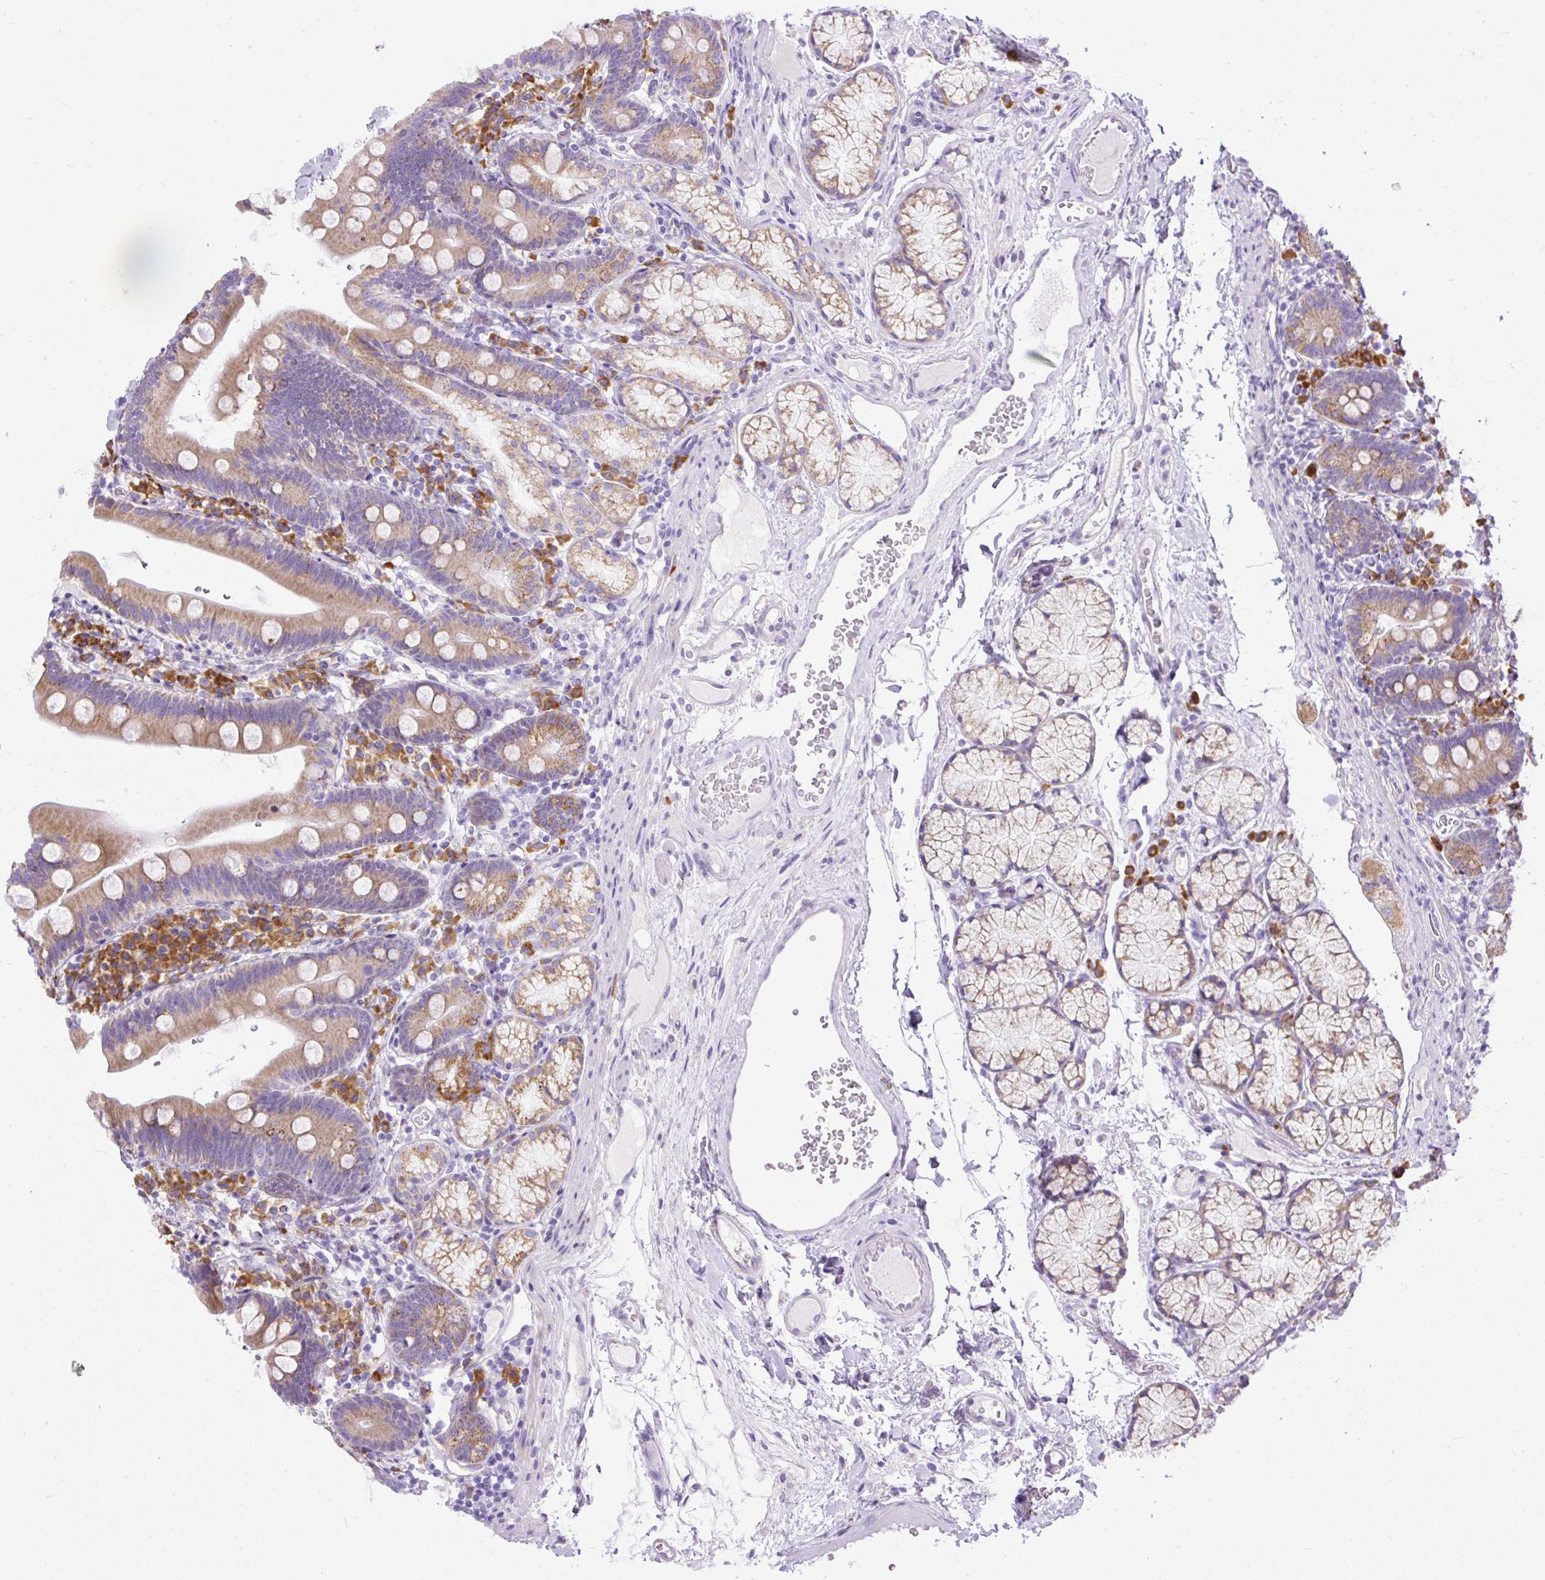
{"staining": {"intensity": "moderate", "quantity": ">75%", "location": "cytoplasmic/membranous"}, "tissue": "duodenum", "cell_type": "Glandular cells", "image_type": "normal", "snomed": [{"axis": "morphology", "description": "Normal tissue, NOS"}, {"axis": "topography", "description": "Duodenum"}], "caption": "Immunohistochemical staining of unremarkable human duodenum shows moderate cytoplasmic/membranous protein staining in approximately >75% of glandular cells. (DAB IHC with brightfield microscopy, high magnification).", "gene": "SYBU", "patient": {"sex": "female", "age": 67}}